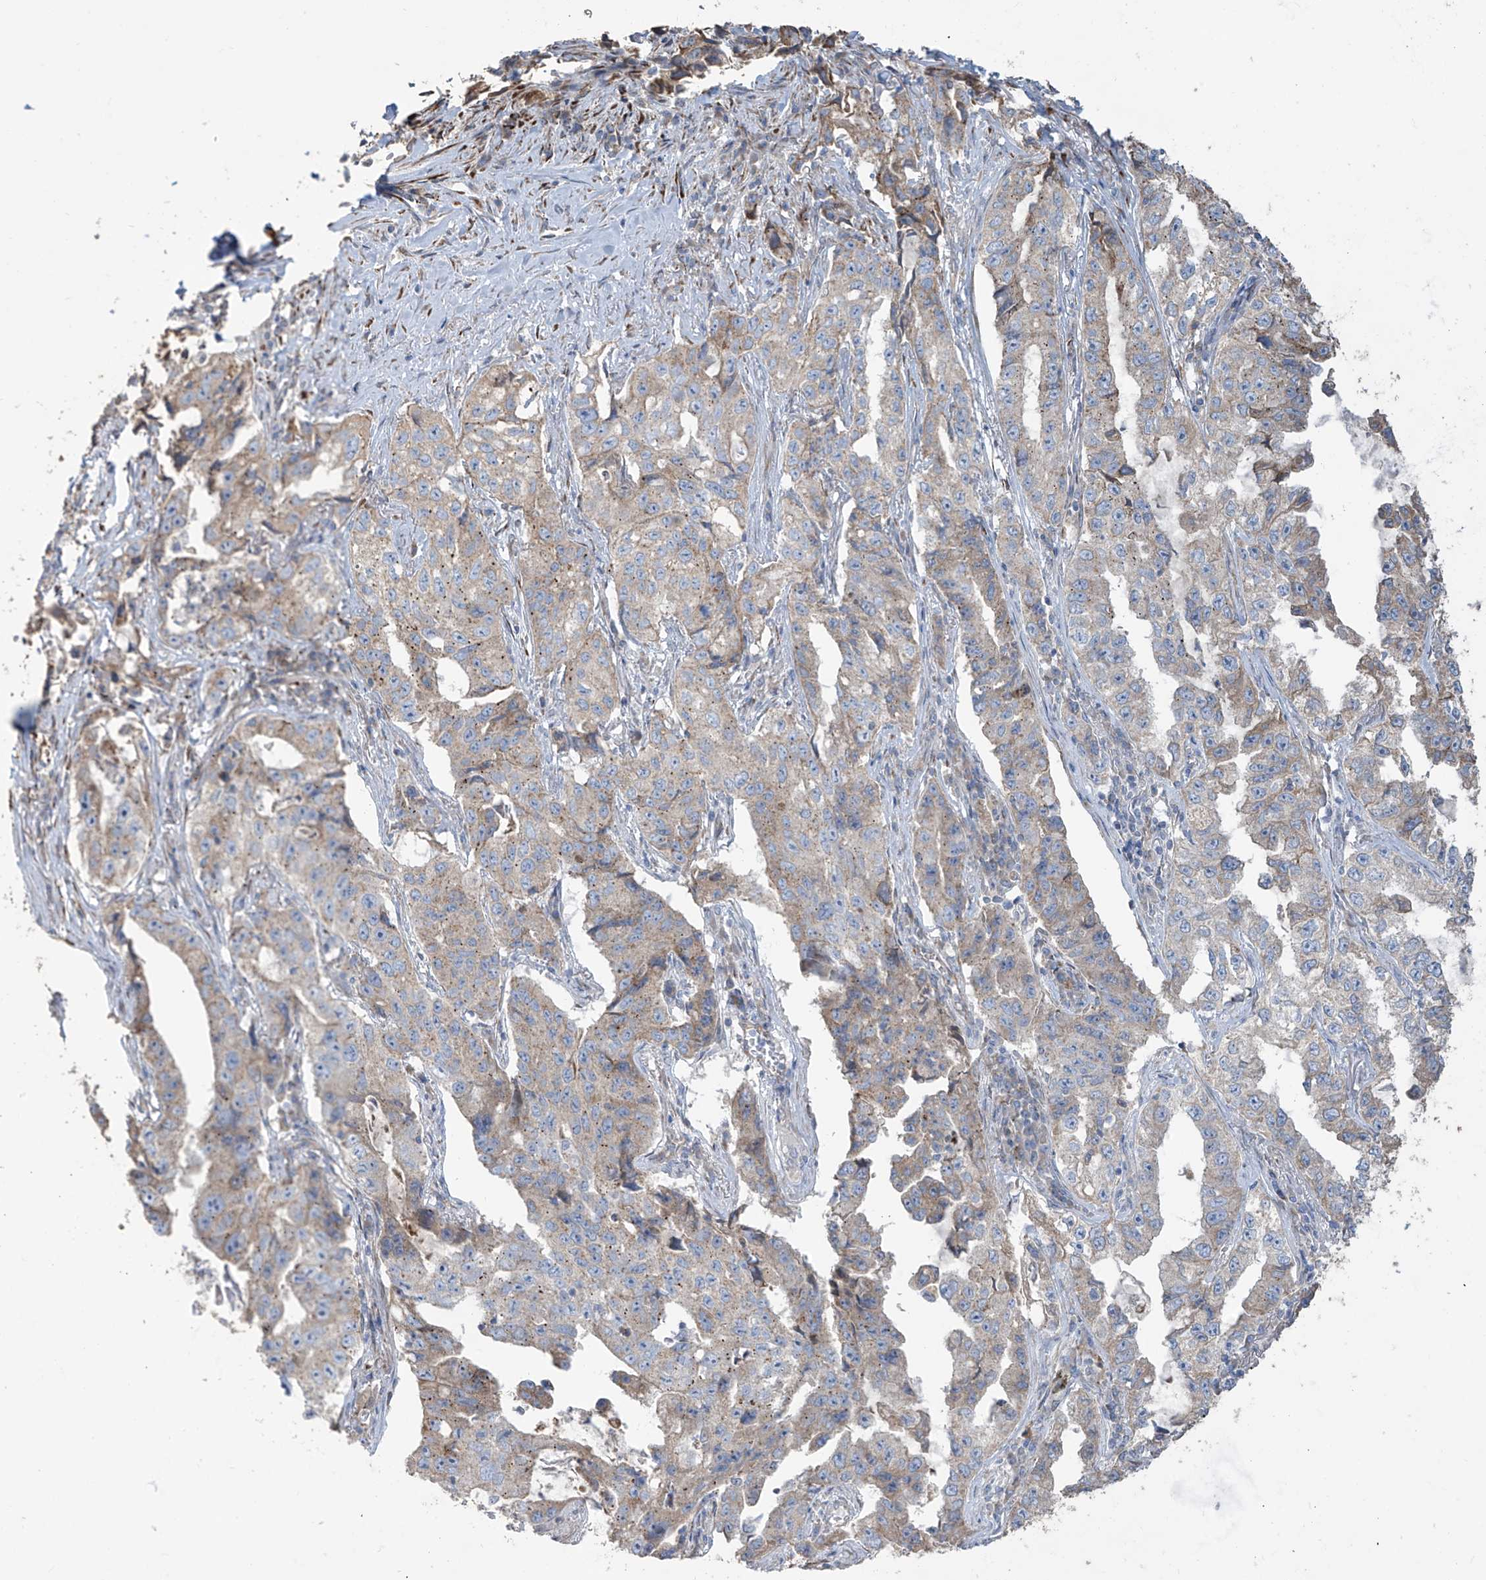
{"staining": {"intensity": "weak", "quantity": "25%-75%", "location": "cytoplasmic/membranous"}, "tissue": "lung cancer", "cell_type": "Tumor cells", "image_type": "cancer", "snomed": [{"axis": "morphology", "description": "Adenocarcinoma, NOS"}, {"axis": "topography", "description": "Lung"}], "caption": "Lung cancer (adenocarcinoma) stained for a protein displays weak cytoplasmic/membranous positivity in tumor cells. The staining was performed using DAB to visualize the protein expression in brown, while the nuclei were stained in blue with hematoxylin (Magnification: 20x).", "gene": "ABTB1", "patient": {"sex": "female", "age": 51}}